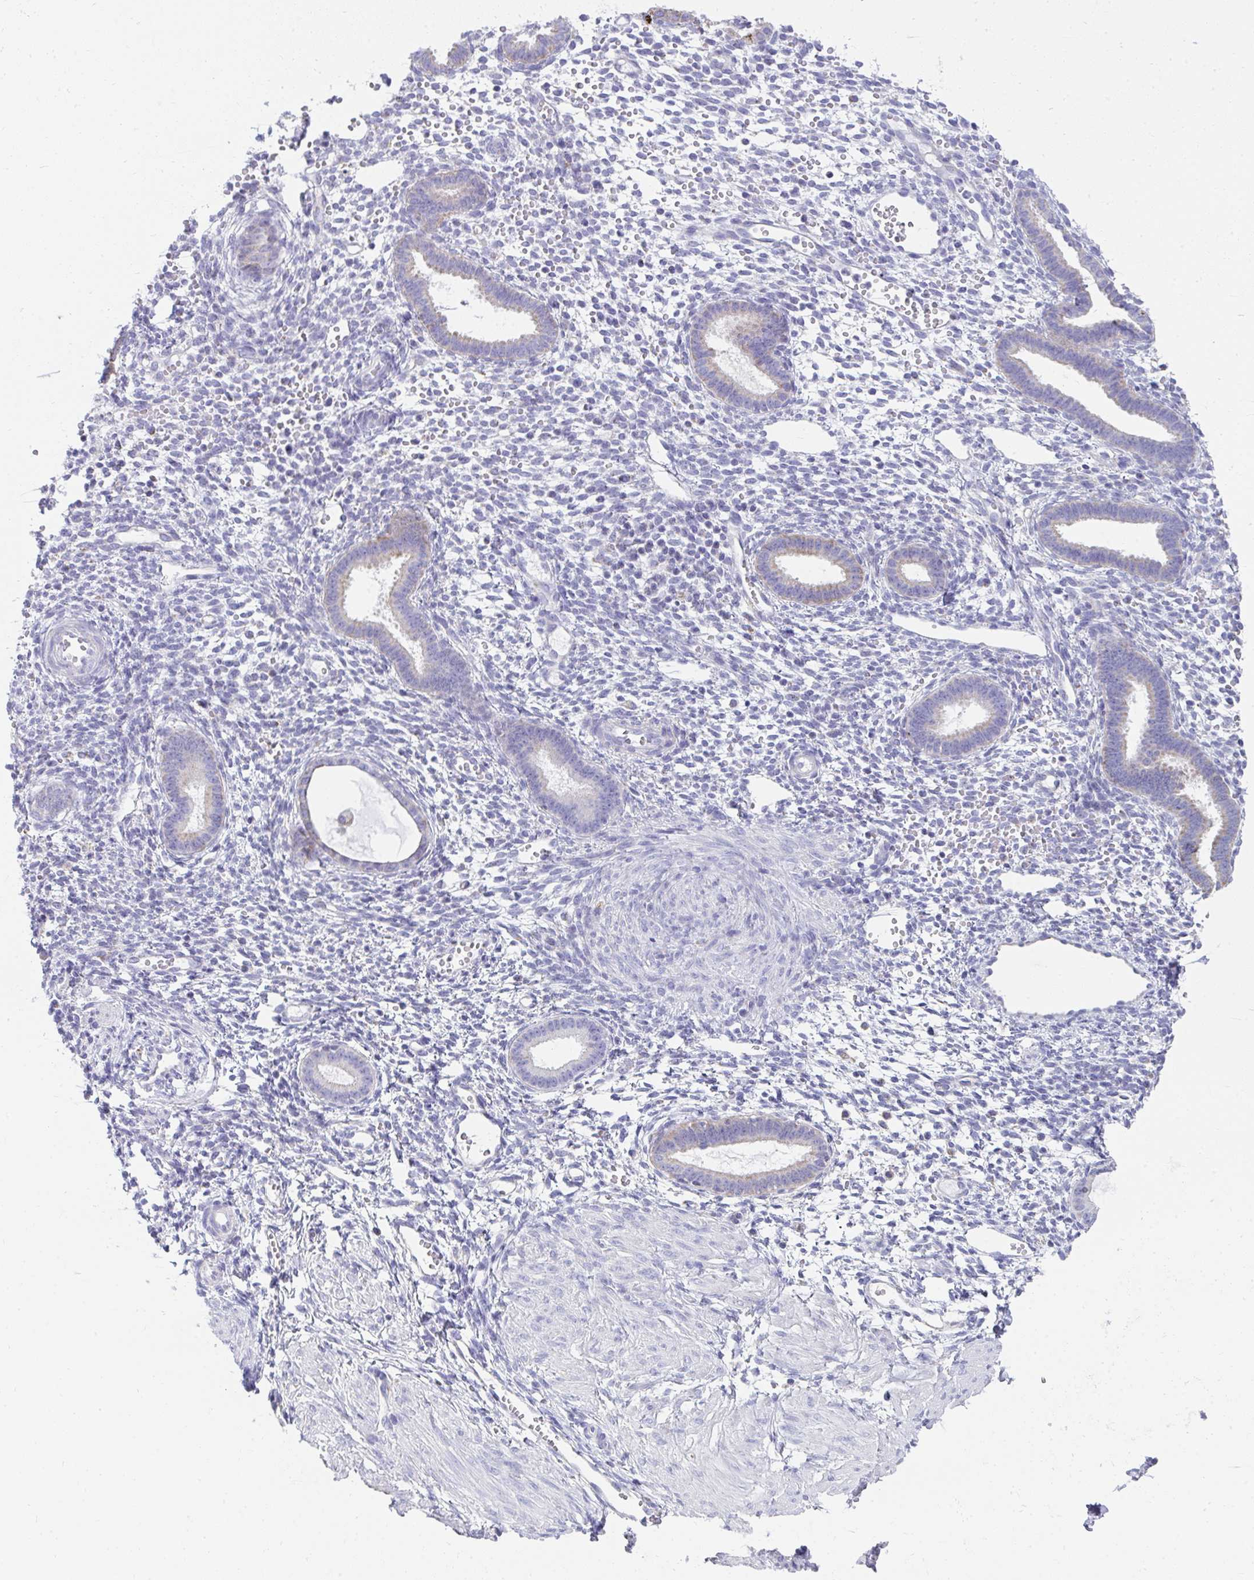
{"staining": {"intensity": "negative", "quantity": "none", "location": "none"}, "tissue": "endometrium", "cell_type": "Cells in endometrial stroma", "image_type": "normal", "snomed": [{"axis": "morphology", "description": "Normal tissue, NOS"}, {"axis": "topography", "description": "Endometrium"}], "caption": "Protein analysis of unremarkable endometrium shows no significant staining in cells in endometrial stroma.", "gene": "SLC6A1", "patient": {"sex": "female", "age": 36}}